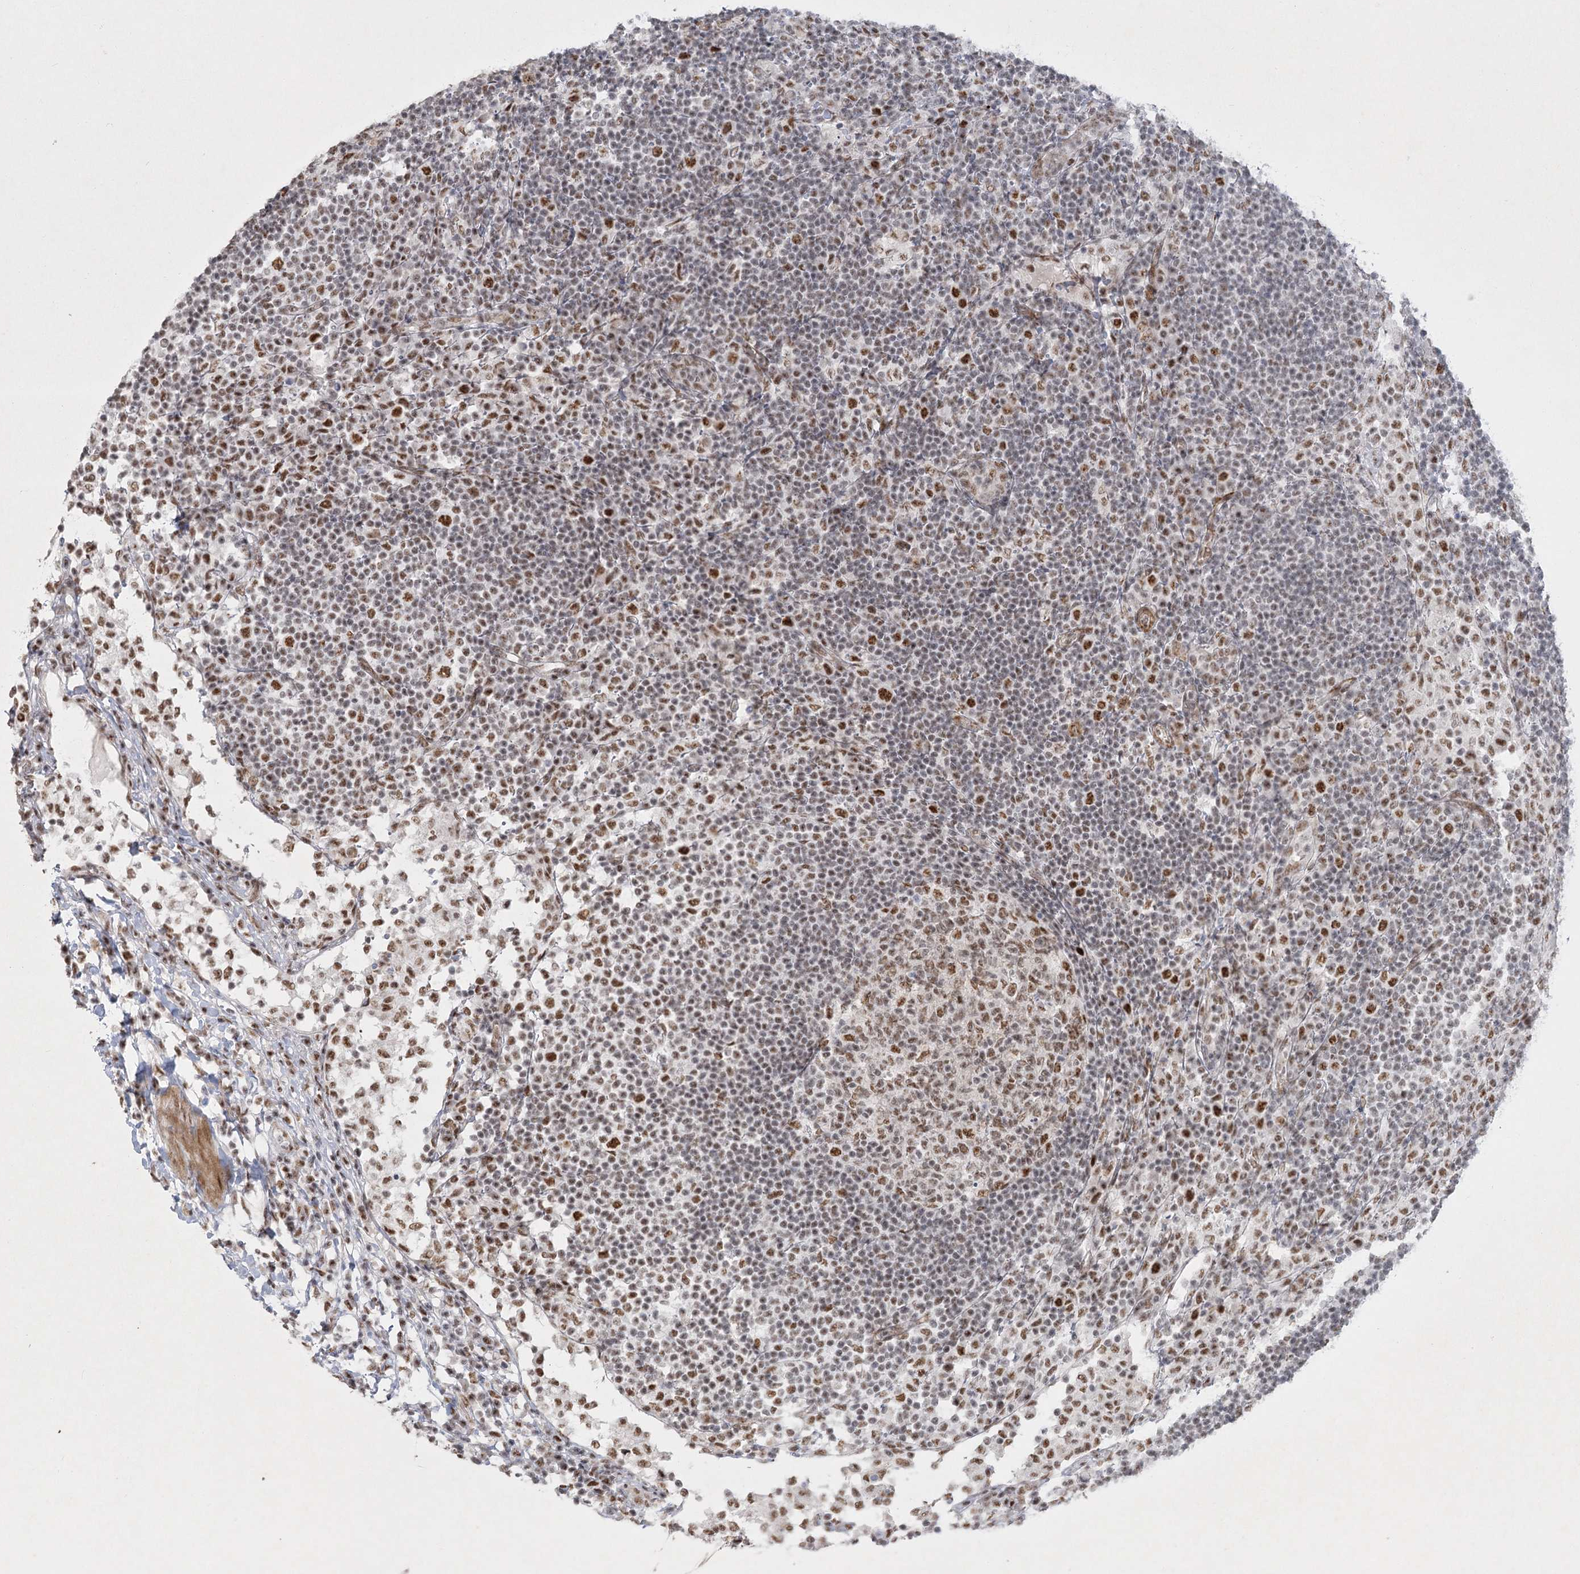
{"staining": {"intensity": "moderate", "quantity": ">75%", "location": "nuclear"}, "tissue": "lymph node", "cell_type": "Germinal center cells", "image_type": "normal", "snomed": [{"axis": "morphology", "description": "Normal tissue, NOS"}, {"axis": "topography", "description": "Lymph node"}], "caption": "This image demonstrates immunohistochemistry staining of normal lymph node, with medium moderate nuclear expression in approximately >75% of germinal center cells.", "gene": "U2SURP", "patient": {"sex": "female", "age": 53}}